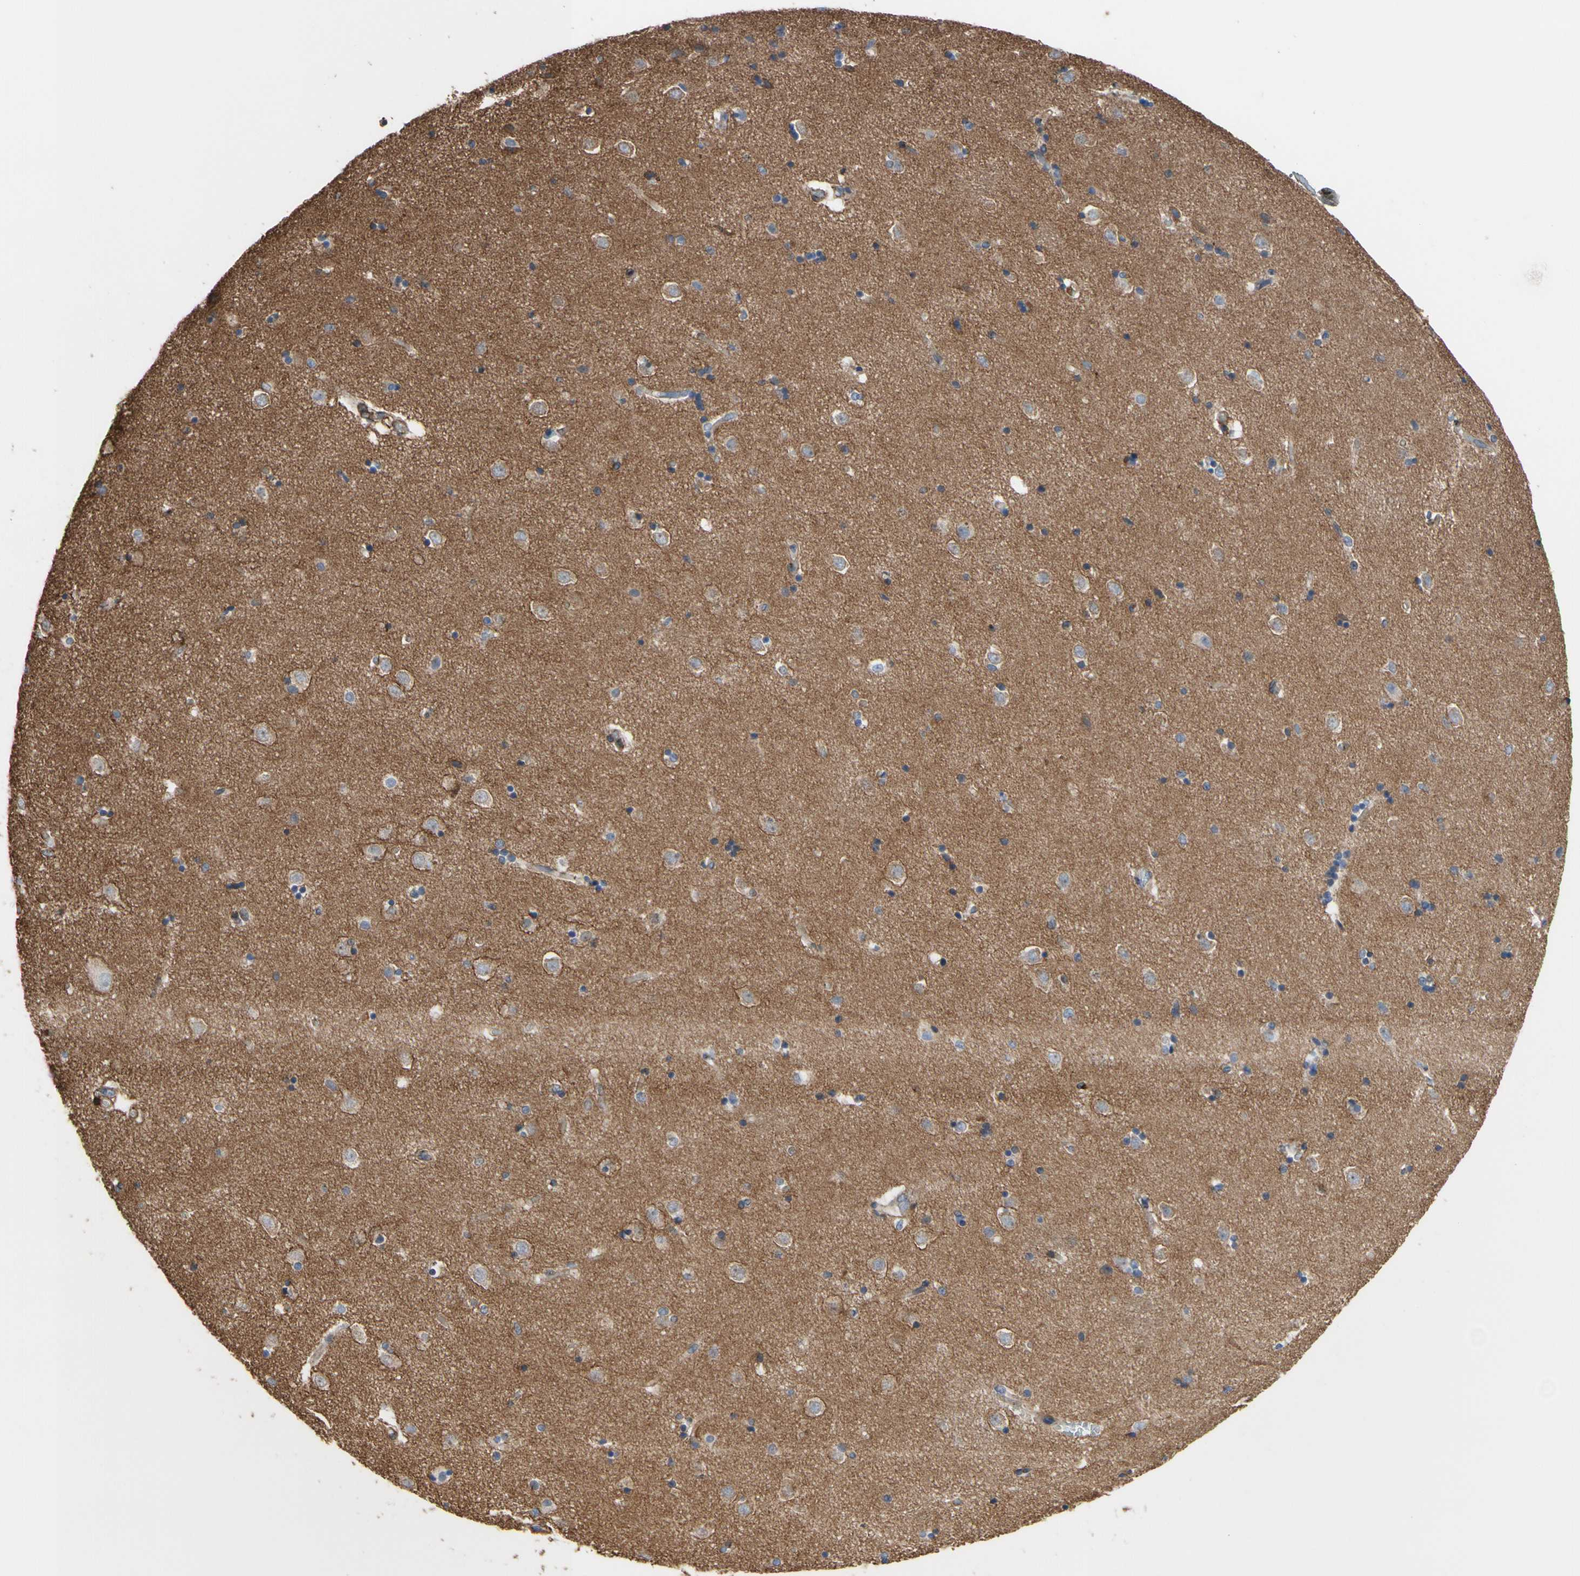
{"staining": {"intensity": "negative", "quantity": "none", "location": "none"}, "tissue": "caudate", "cell_type": "Glial cells", "image_type": "normal", "snomed": [{"axis": "morphology", "description": "Normal tissue, NOS"}, {"axis": "topography", "description": "Lateral ventricle wall"}], "caption": "IHC of benign human caudate demonstrates no staining in glial cells.", "gene": "ANXA6", "patient": {"sex": "female", "age": 54}}